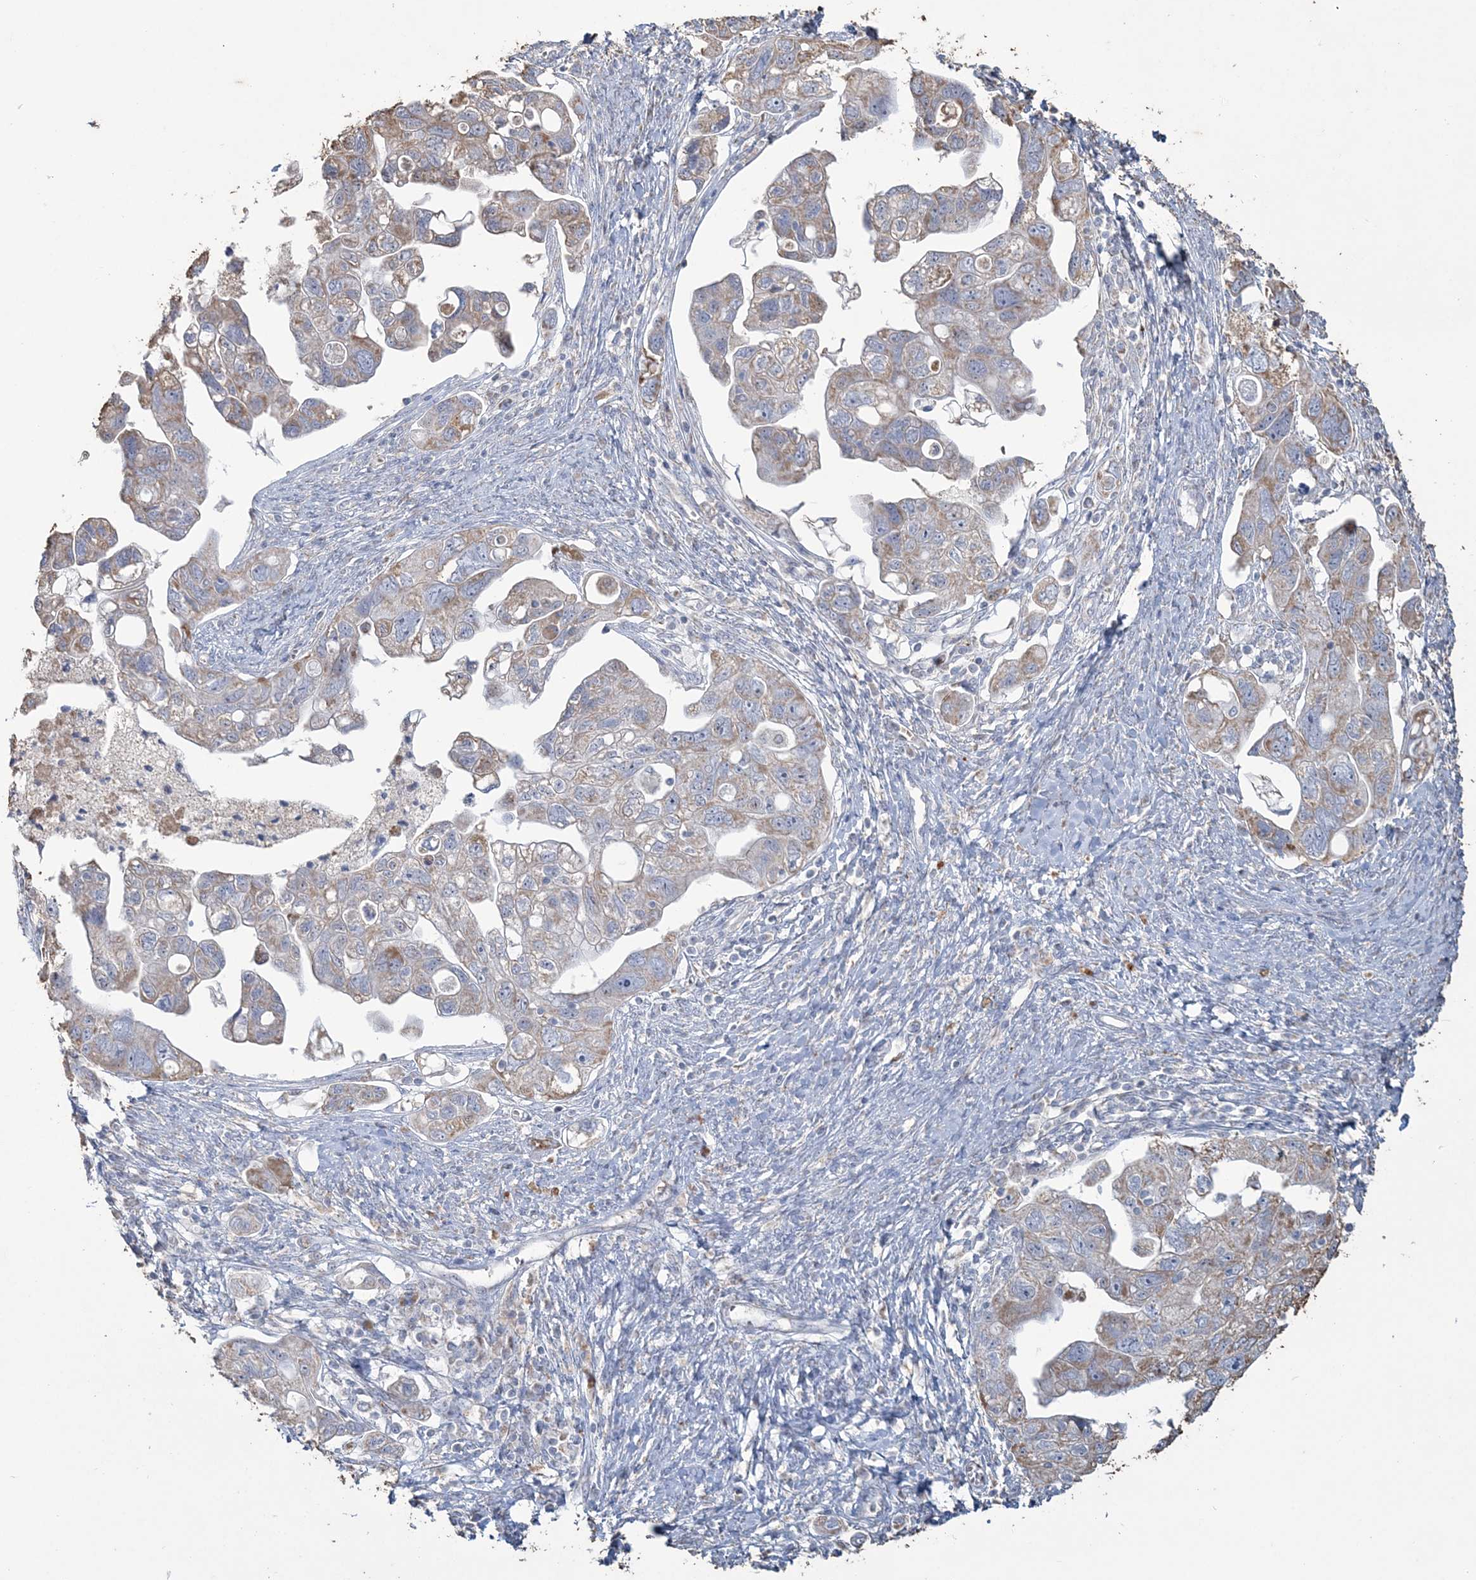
{"staining": {"intensity": "moderate", "quantity": "25%-75%", "location": "cytoplasmic/membranous"}, "tissue": "ovarian cancer", "cell_type": "Tumor cells", "image_type": "cancer", "snomed": [{"axis": "morphology", "description": "Carcinoma, NOS"}, {"axis": "morphology", "description": "Cystadenocarcinoma, serous, NOS"}, {"axis": "topography", "description": "Ovary"}], "caption": "Immunohistochemistry (IHC) histopathology image of neoplastic tissue: human ovarian carcinoma stained using IHC displays medium levels of moderate protein expression localized specifically in the cytoplasmic/membranous of tumor cells, appearing as a cytoplasmic/membranous brown color.", "gene": "SFMBT2", "patient": {"sex": "female", "age": 69}}